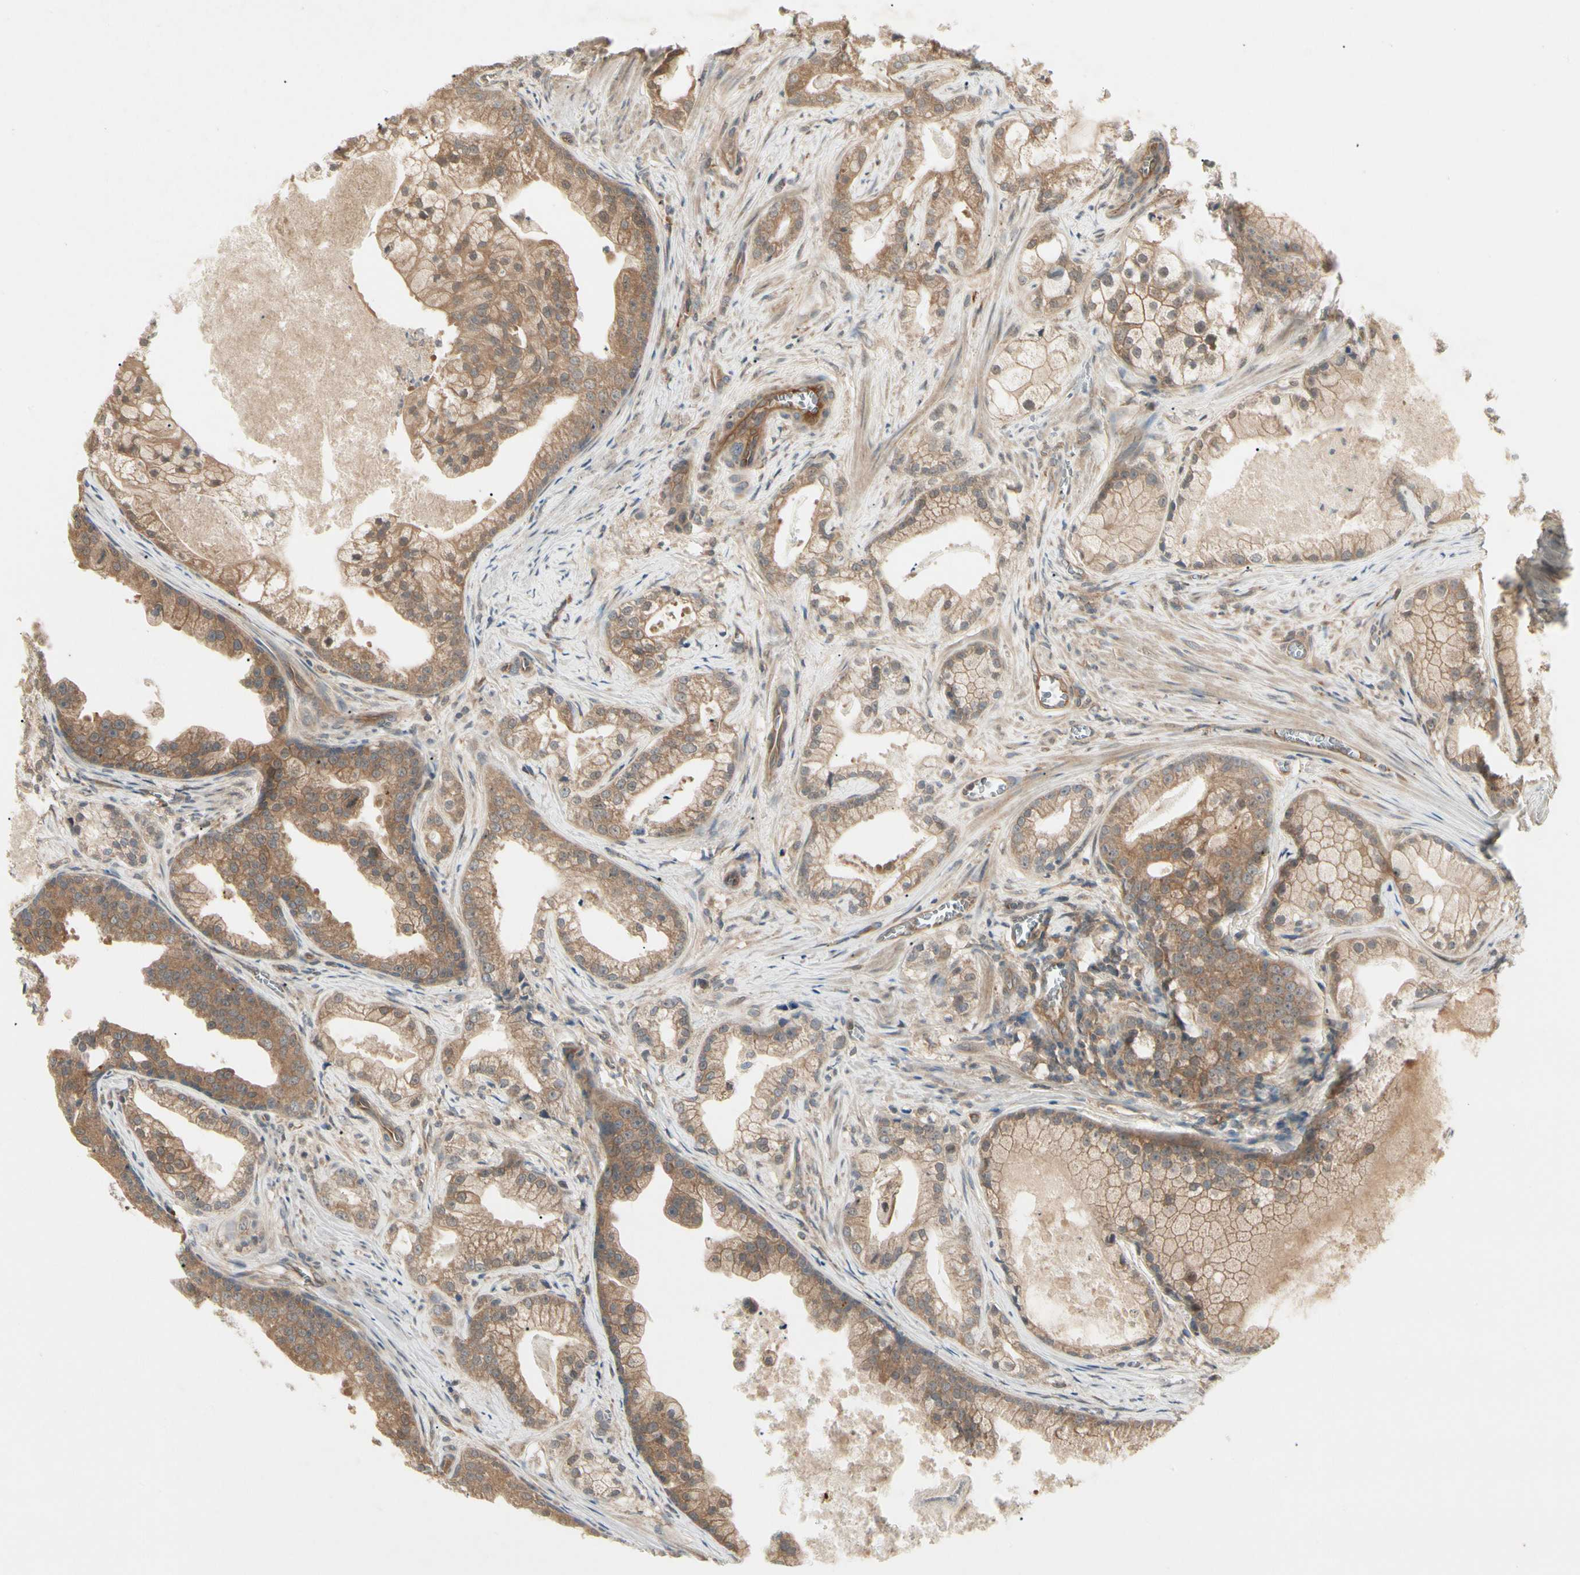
{"staining": {"intensity": "moderate", "quantity": ">75%", "location": "cytoplasmic/membranous"}, "tissue": "prostate cancer", "cell_type": "Tumor cells", "image_type": "cancer", "snomed": [{"axis": "morphology", "description": "Adenocarcinoma, Low grade"}, {"axis": "topography", "description": "Prostate"}], "caption": "Protein expression by immunohistochemistry displays moderate cytoplasmic/membranous positivity in about >75% of tumor cells in adenocarcinoma (low-grade) (prostate). (DAB IHC with brightfield microscopy, high magnification).", "gene": "RNF14", "patient": {"sex": "male", "age": 59}}